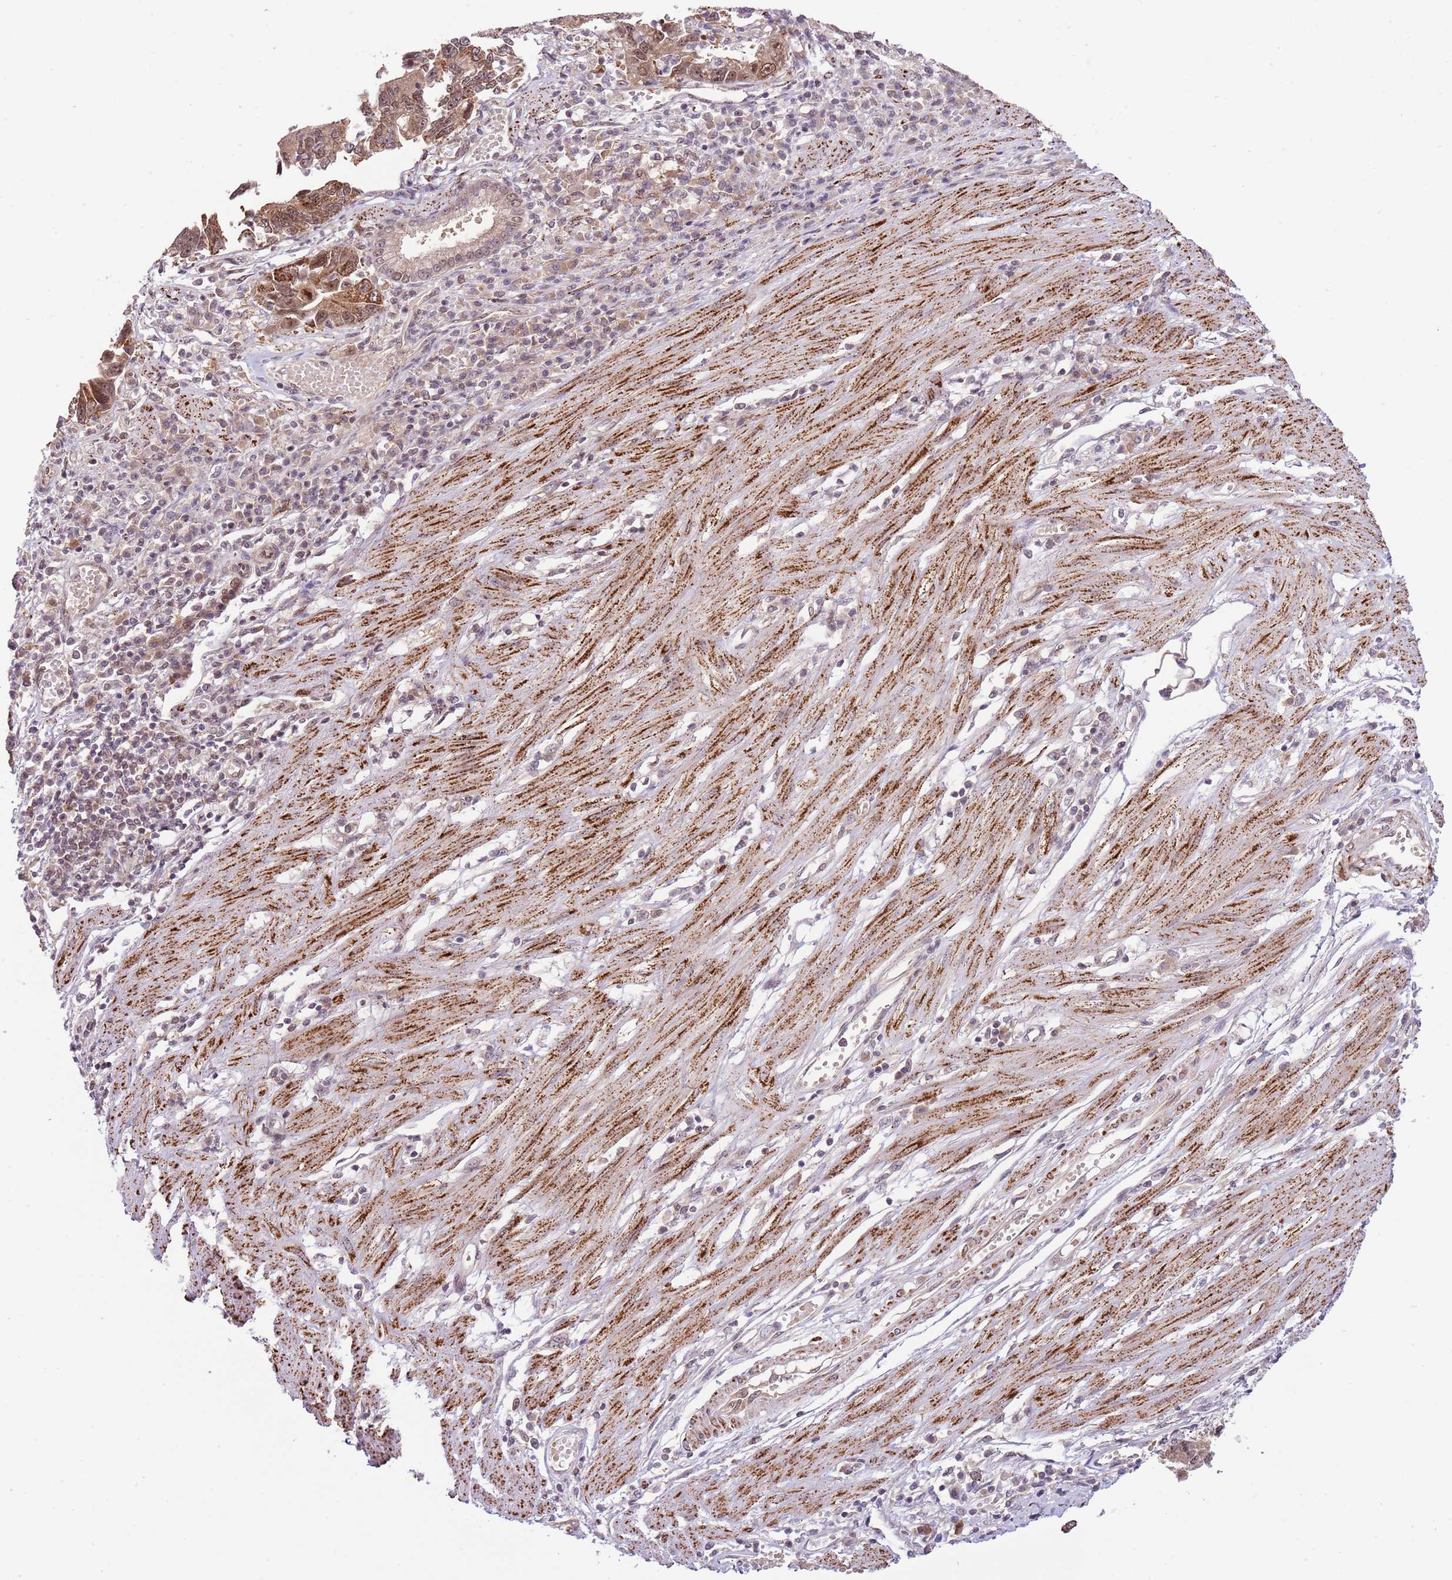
{"staining": {"intensity": "moderate", "quantity": ">75%", "location": "cytoplasmic/membranous,nuclear"}, "tissue": "stomach cancer", "cell_type": "Tumor cells", "image_type": "cancer", "snomed": [{"axis": "morphology", "description": "Adenocarcinoma, NOS"}, {"axis": "topography", "description": "Stomach"}], "caption": "Immunohistochemistry of human adenocarcinoma (stomach) exhibits medium levels of moderate cytoplasmic/membranous and nuclear positivity in approximately >75% of tumor cells. The staining is performed using DAB brown chromogen to label protein expression. The nuclei are counter-stained blue using hematoxylin.", "gene": "CHD1", "patient": {"sex": "male", "age": 59}}